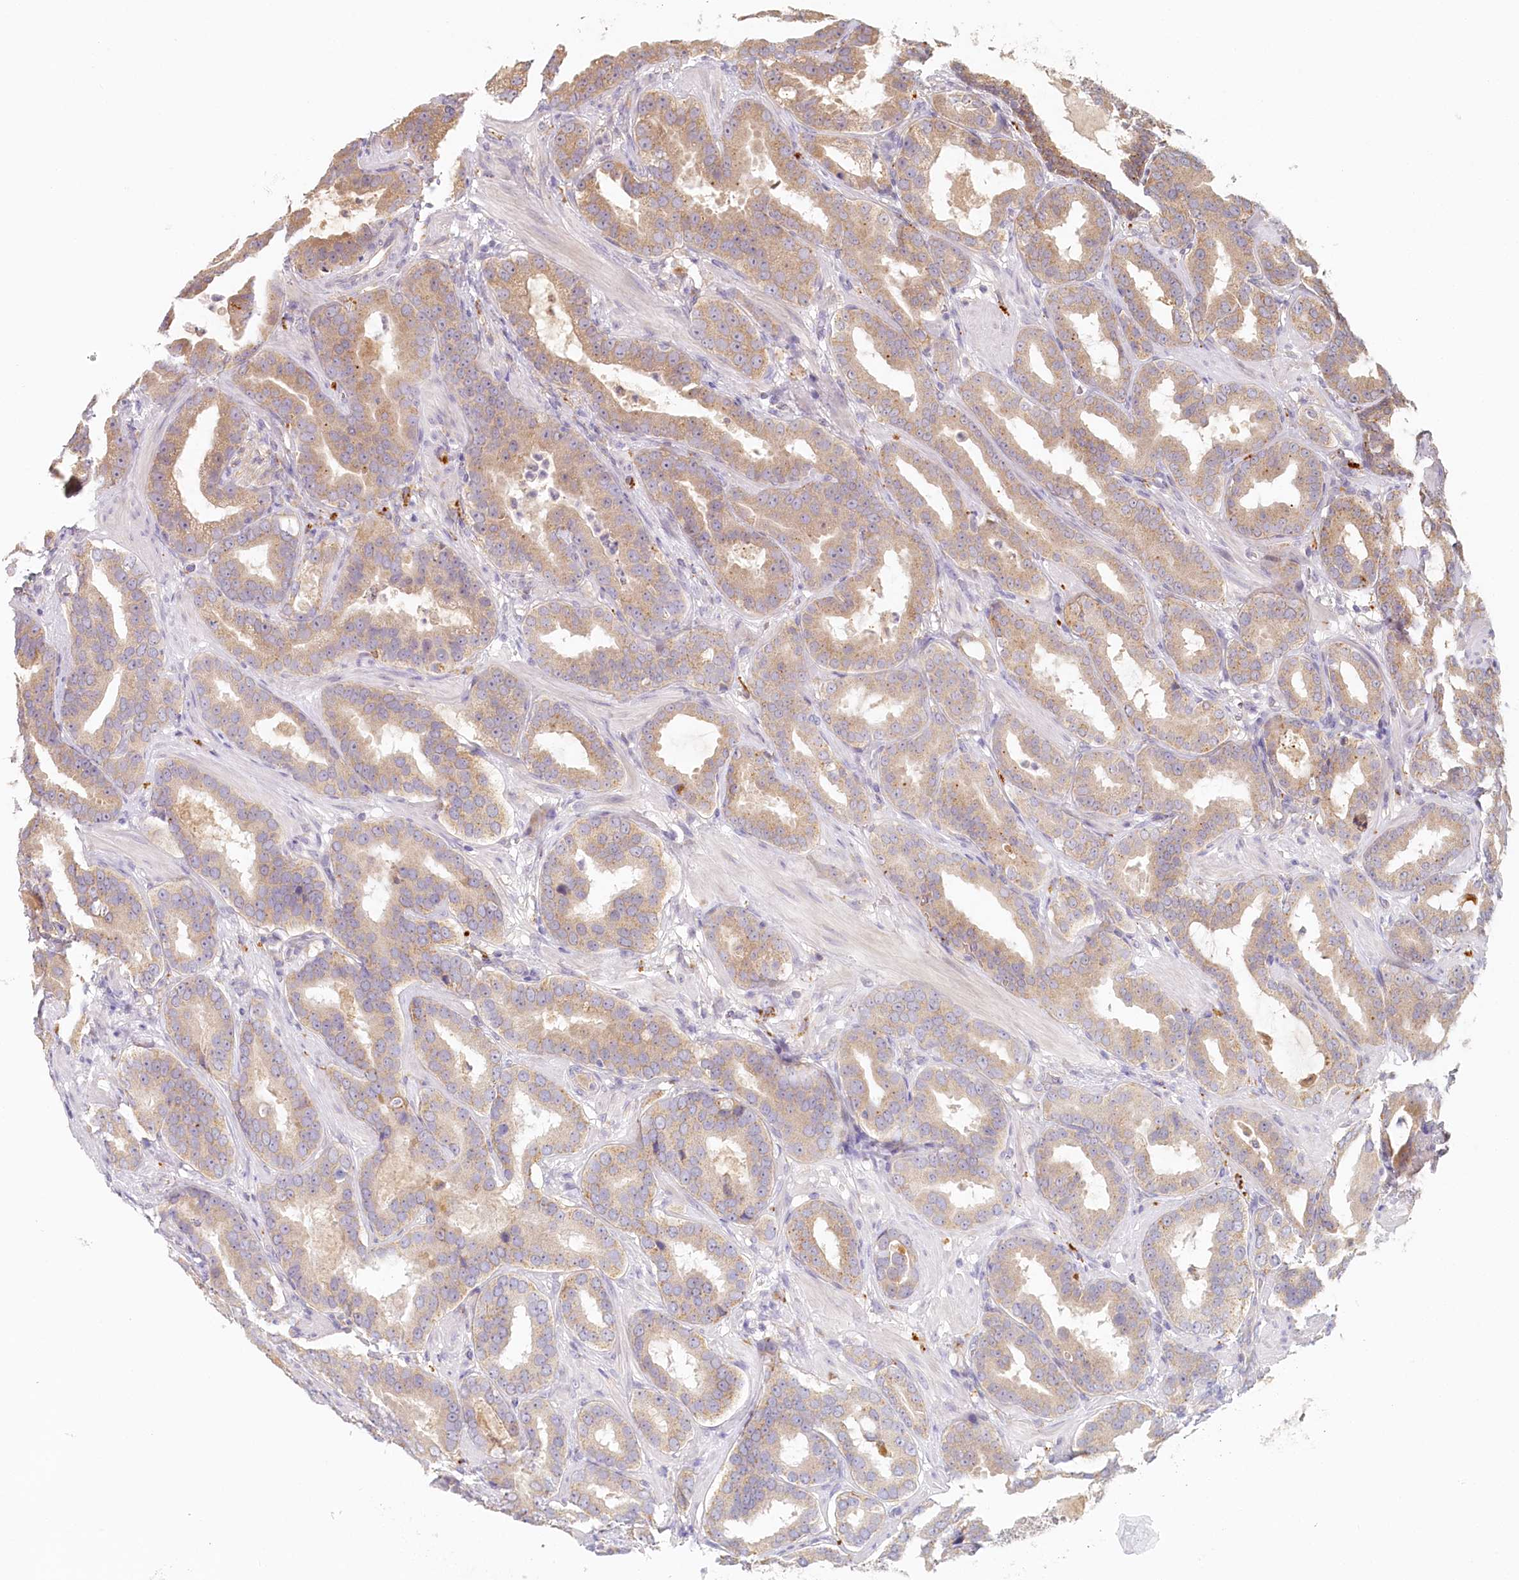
{"staining": {"intensity": "moderate", "quantity": "25%-75%", "location": "cytoplasmic/membranous"}, "tissue": "prostate cancer", "cell_type": "Tumor cells", "image_type": "cancer", "snomed": [{"axis": "morphology", "description": "Adenocarcinoma, Low grade"}, {"axis": "topography", "description": "Prostate"}], "caption": "Prostate cancer (adenocarcinoma (low-grade)) was stained to show a protein in brown. There is medium levels of moderate cytoplasmic/membranous expression in about 25%-75% of tumor cells. The protein is shown in brown color, while the nuclei are stained blue.", "gene": "VSIG1", "patient": {"sex": "male", "age": 59}}